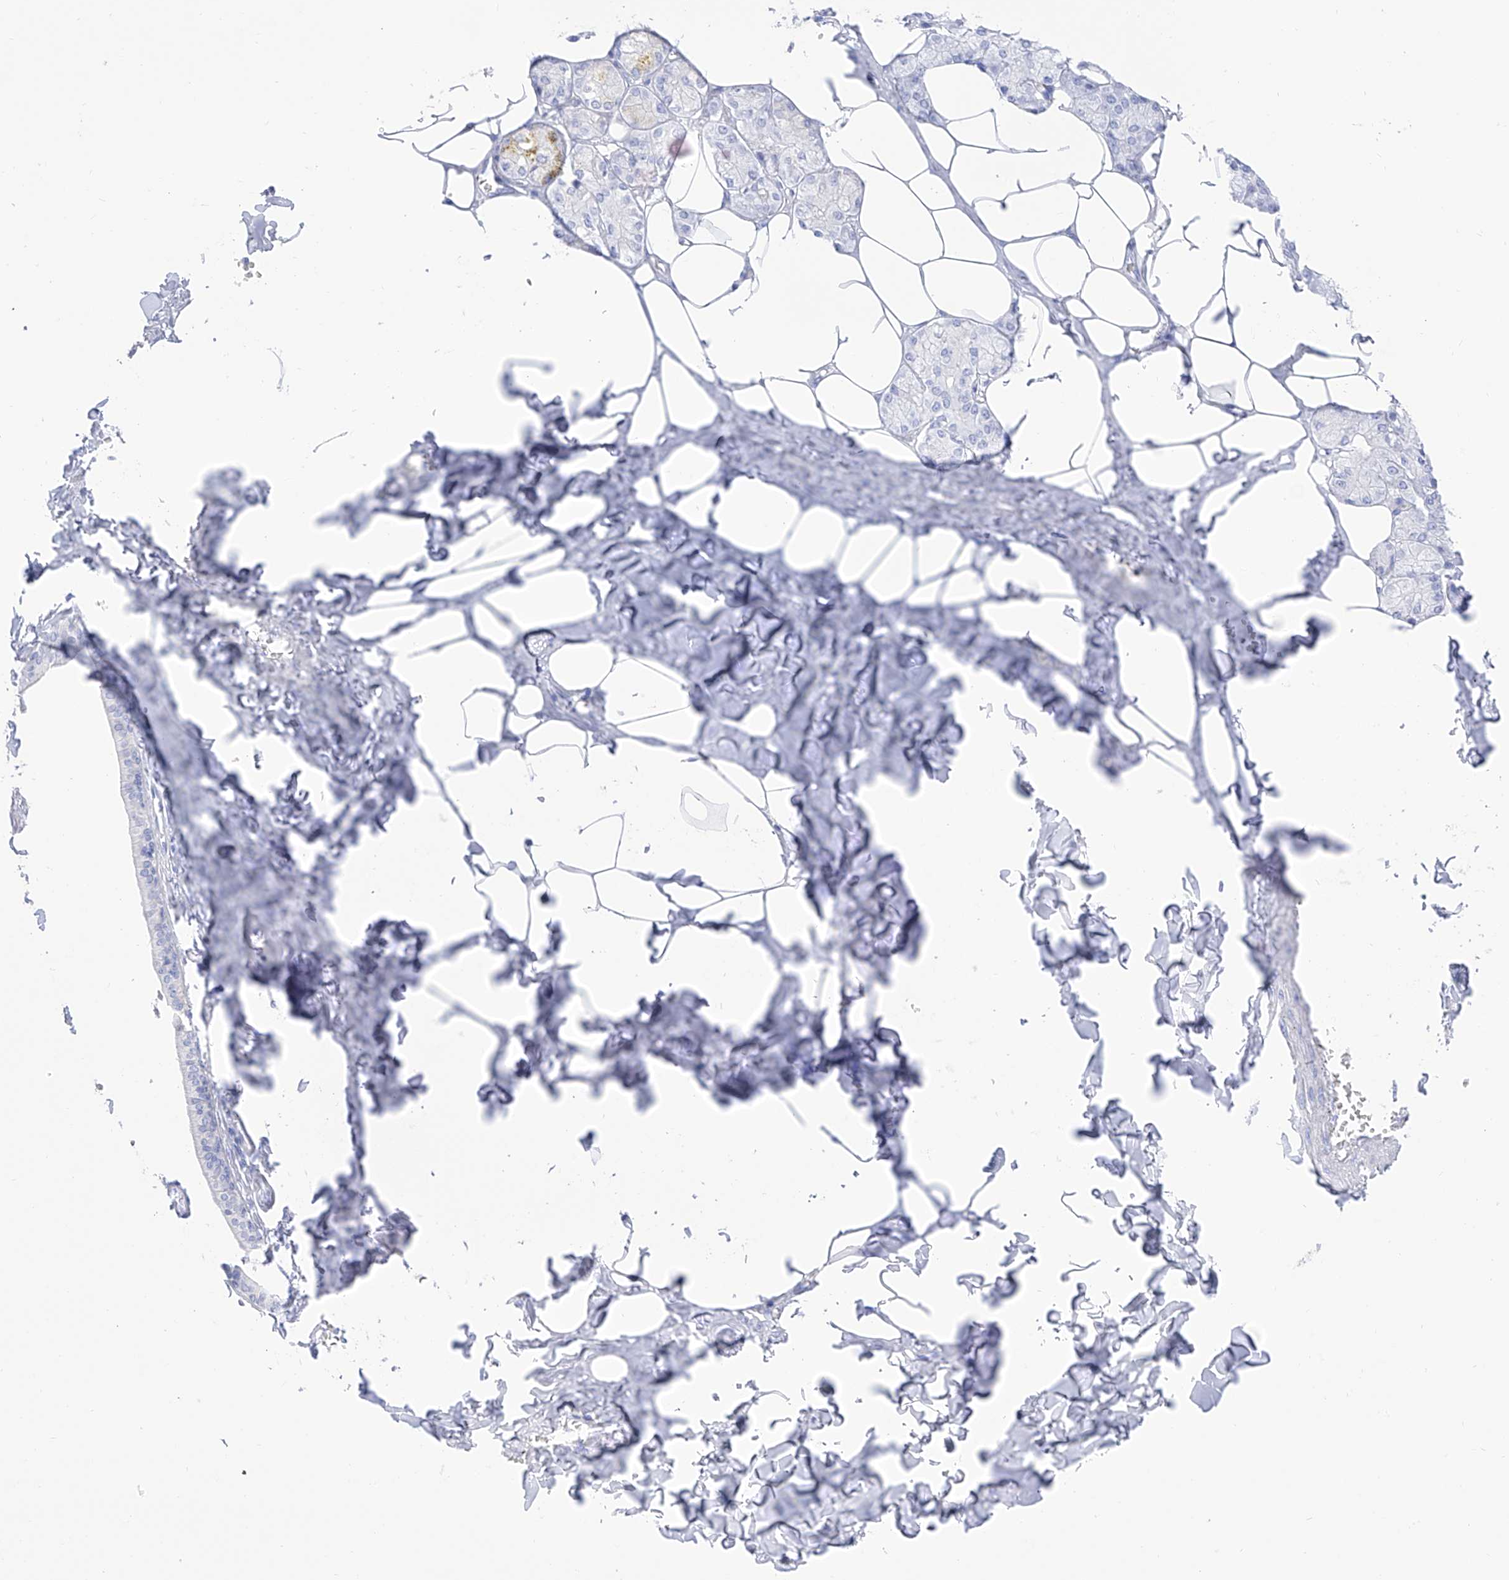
{"staining": {"intensity": "negative", "quantity": "none", "location": "none"}, "tissue": "salivary gland", "cell_type": "Glandular cells", "image_type": "normal", "snomed": [{"axis": "morphology", "description": "Normal tissue, NOS"}, {"axis": "topography", "description": "Salivary gland"}], "caption": "Immunohistochemical staining of benign salivary gland reveals no significant staining in glandular cells.", "gene": "TRPC7", "patient": {"sex": "male", "age": 62}}